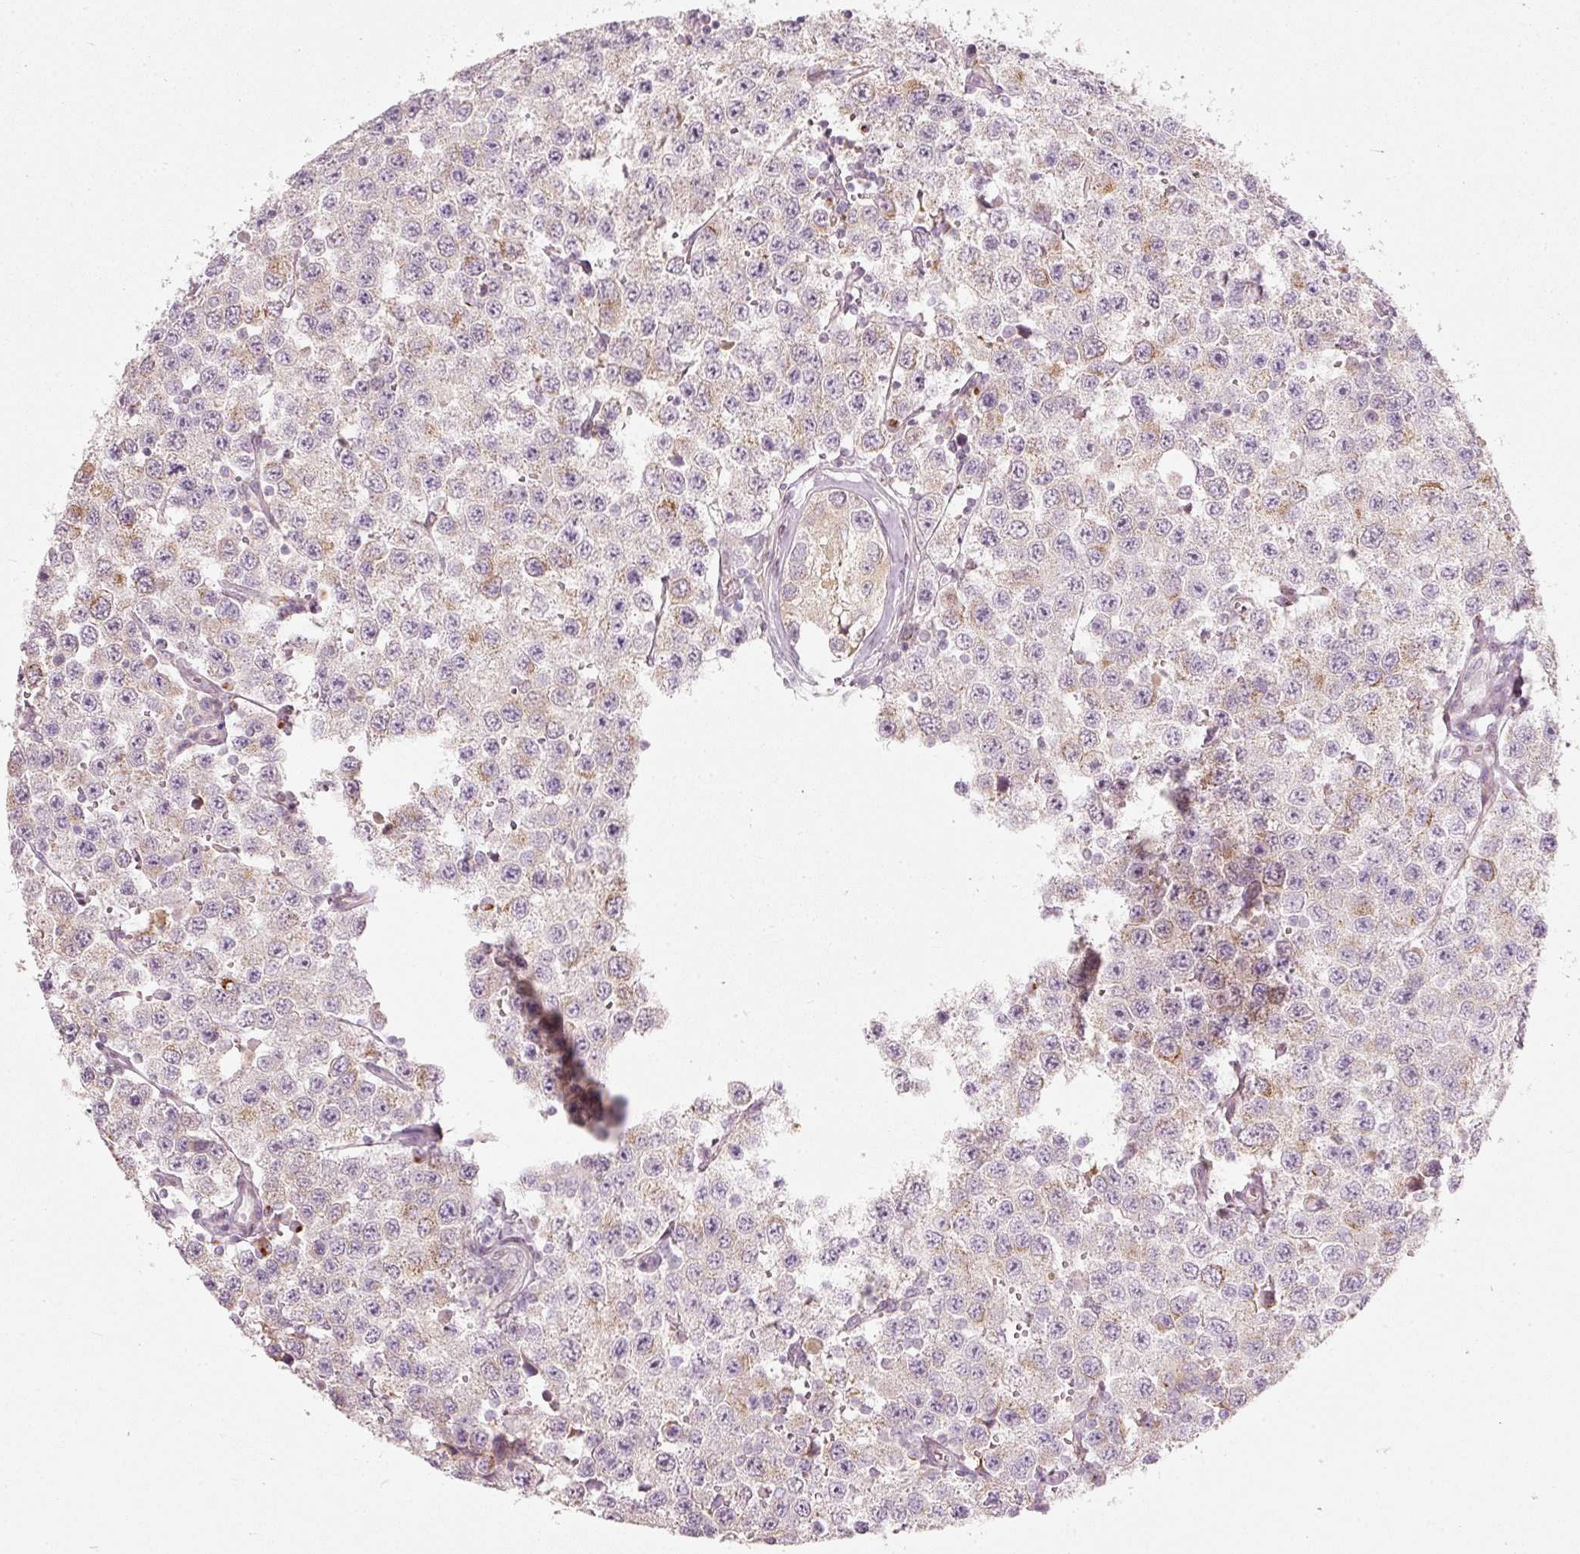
{"staining": {"intensity": "weak", "quantity": "<25%", "location": "cytoplasmic/membranous"}, "tissue": "testis cancer", "cell_type": "Tumor cells", "image_type": "cancer", "snomed": [{"axis": "morphology", "description": "Seminoma, NOS"}, {"axis": "topography", "description": "Testis"}], "caption": "High magnification brightfield microscopy of testis cancer (seminoma) stained with DAB (brown) and counterstained with hematoxylin (blue): tumor cells show no significant staining.", "gene": "SLC20A1", "patient": {"sex": "male", "age": 34}}